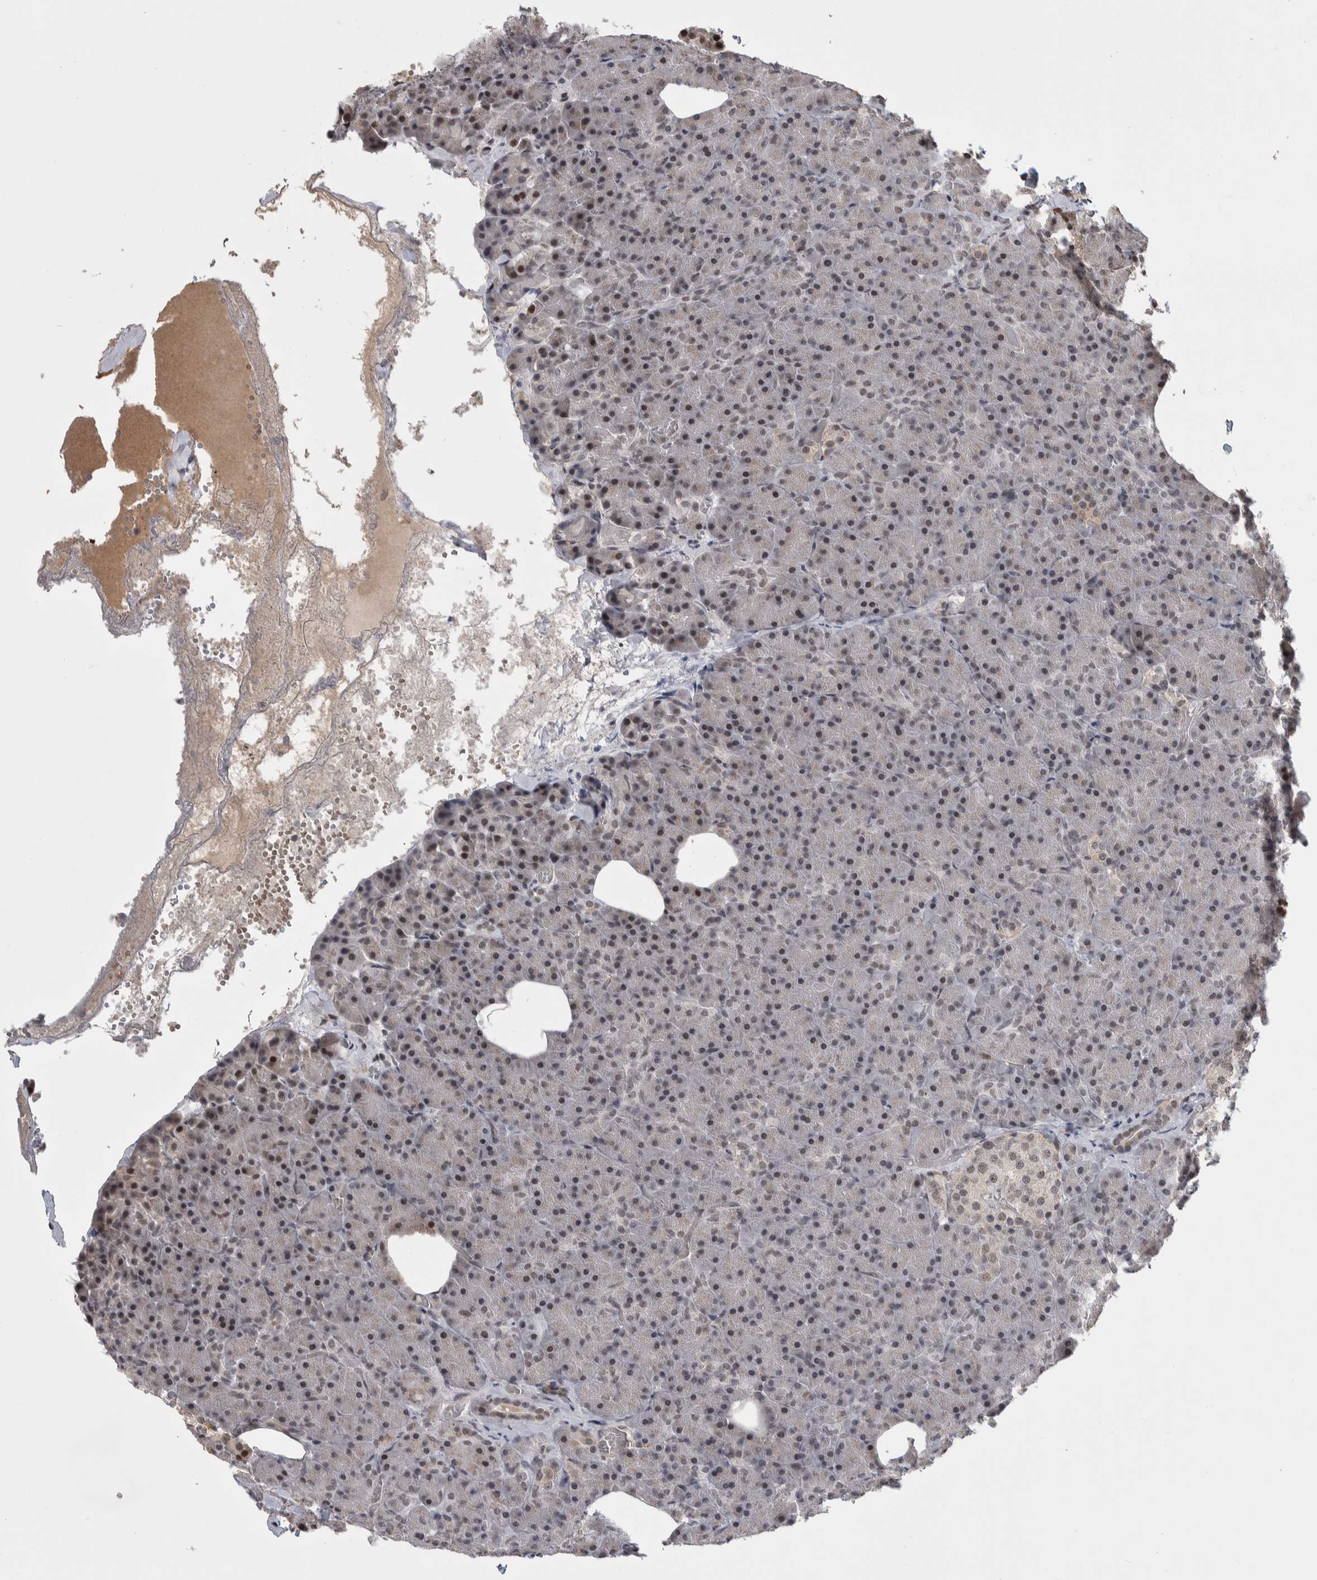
{"staining": {"intensity": "negative", "quantity": "none", "location": "none"}, "tissue": "pancreas", "cell_type": "Exocrine glandular cells", "image_type": "normal", "snomed": [{"axis": "morphology", "description": "Normal tissue, NOS"}, {"axis": "morphology", "description": "Carcinoid, malignant, NOS"}, {"axis": "topography", "description": "Pancreas"}], "caption": "High power microscopy histopathology image of an IHC histopathology image of unremarkable pancreas, revealing no significant positivity in exocrine glandular cells. Nuclei are stained in blue.", "gene": "ZNF592", "patient": {"sex": "female", "age": 35}}